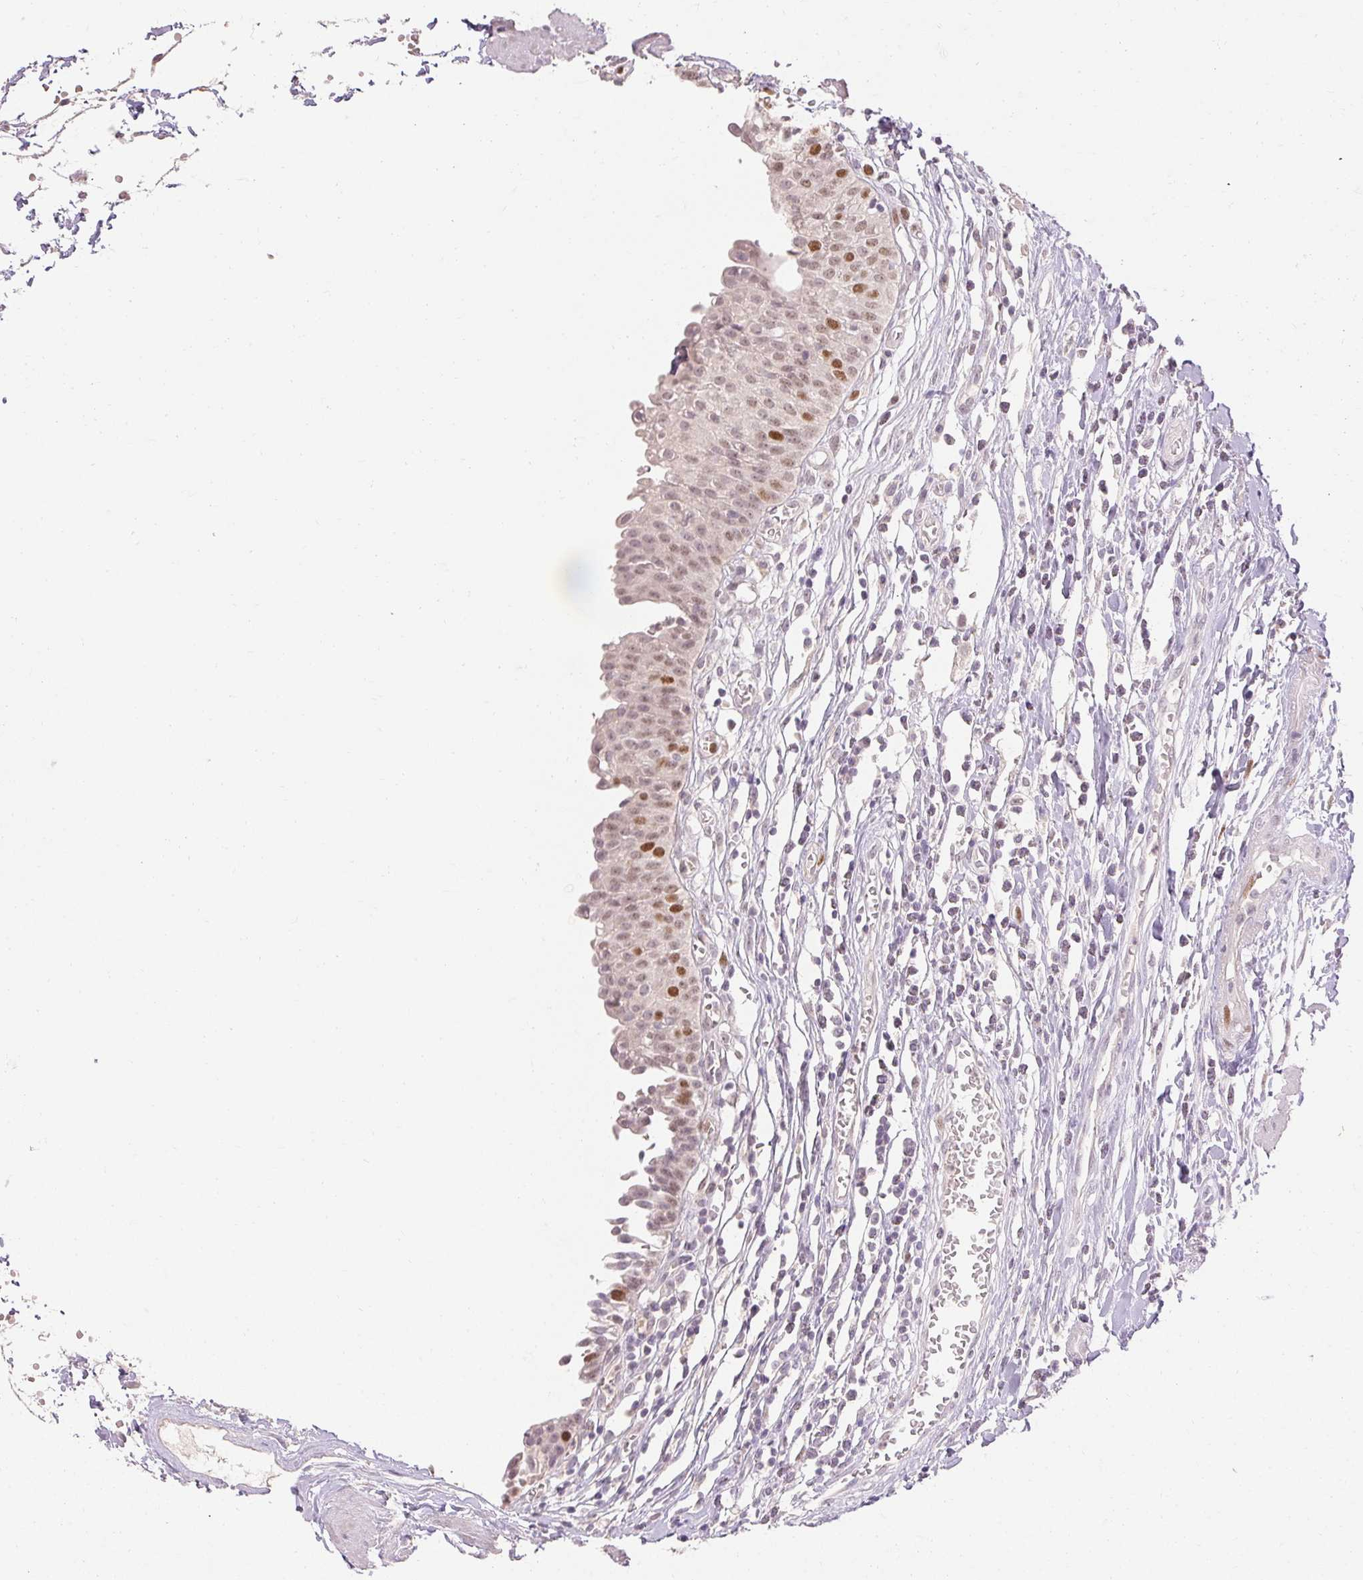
{"staining": {"intensity": "strong", "quantity": "<25%", "location": "nuclear"}, "tissue": "urinary bladder", "cell_type": "Urothelial cells", "image_type": "normal", "snomed": [{"axis": "morphology", "description": "Normal tissue, NOS"}, {"axis": "topography", "description": "Urinary bladder"}], "caption": "A high-resolution histopathology image shows IHC staining of unremarkable urinary bladder, which reveals strong nuclear expression in approximately <25% of urothelial cells. Ihc stains the protein in brown and the nuclei are stained blue.", "gene": "SKP2", "patient": {"sex": "male", "age": 64}}